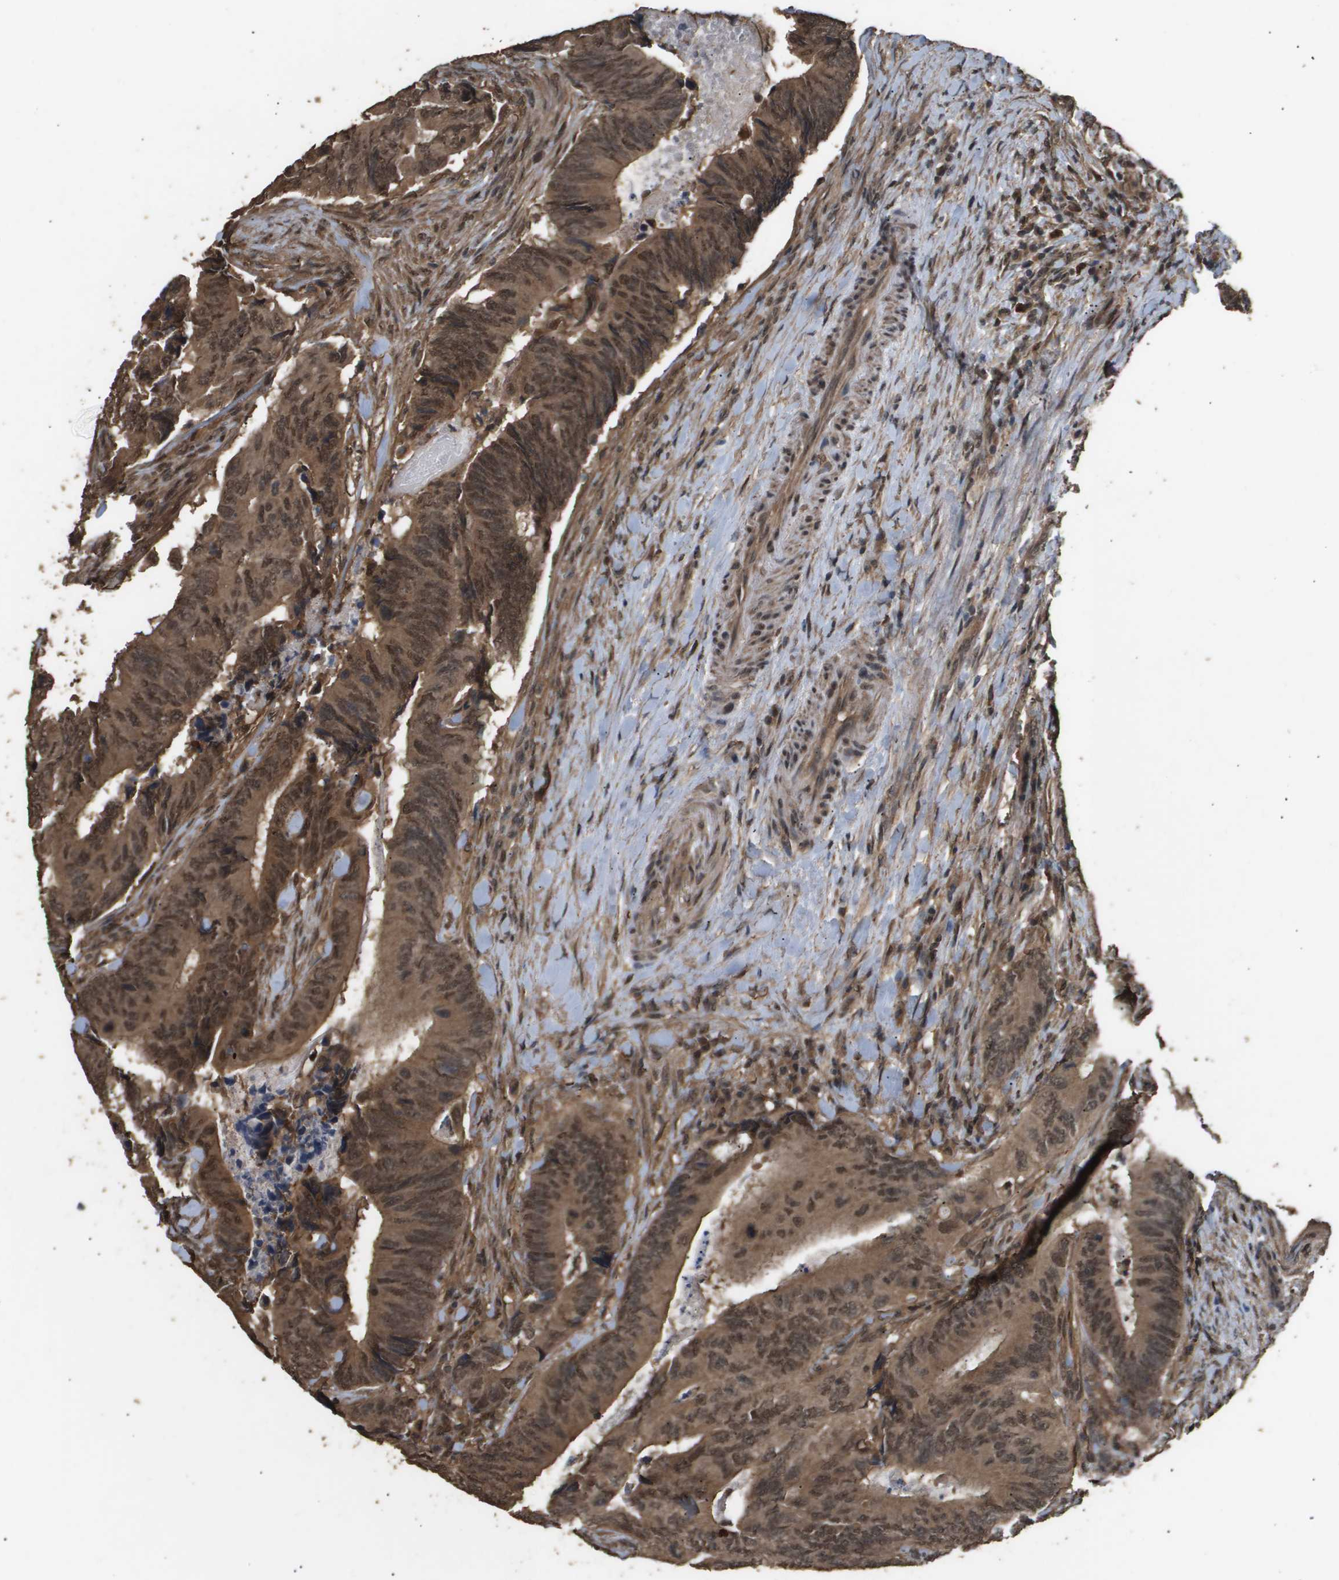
{"staining": {"intensity": "moderate", "quantity": ">75%", "location": "cytoplasmic/membranous,nuclear"}, "tissue": "colorectal cancer", "cell_type": "Tumor cells", "image_type": "cancer", "snomed": [{"axis": "morphology", "description": "Normal tissue, NOS"}, {"axis": "morphology", "description": "Adenocarcinoma, NOS"}, {"axis": "topography", "description": "Colon"}], "caption": "IHC image of neoplastic tissue: colorectal adenocarcinoma stained using immunohistochemistry exhibits medium levels of moderate protein expression localized specifically in the cytoplasmic/membranous and nuclear of tumor cells, appearing as a cytoplasmic/membranous and nuclear brown color.", "gene": "ING1", "patient": {"sex": "male", "age": 56}}